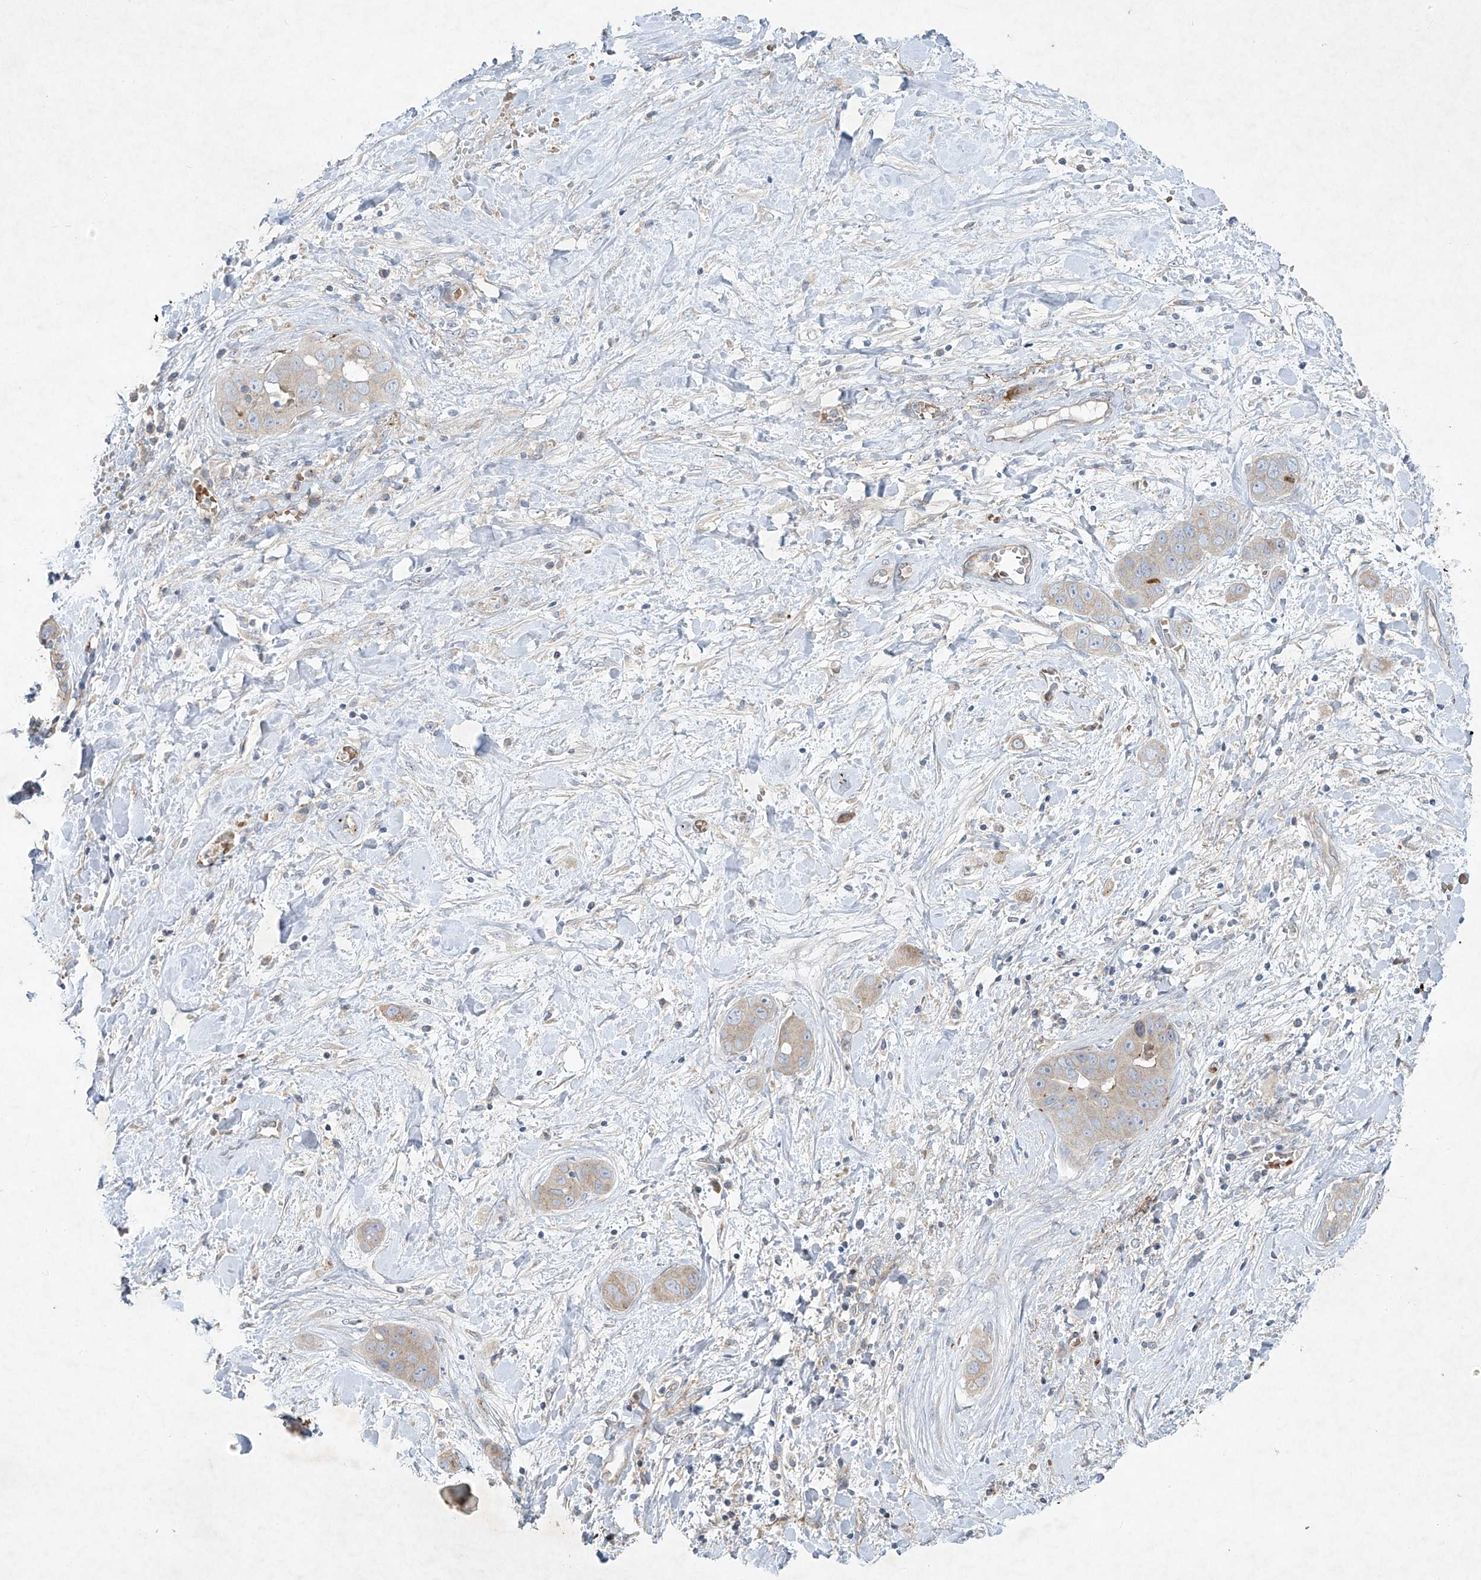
{"staining": {"intensity": "weak", "quantity": "25%-75%", "location": "cytoplasmic/membranous"}, "tissue": "liver cancer", "cell_type": "Tumor cells", "image_type": "cancer", "snomed": [{"axis": "morphology", "description": "Cholangiocarcinoma"}, {"axis": "topography", "description": "Liver"}], "caption": "Immunohistochemical staining of liver cancer (cholangiocarcinoma) displays weak cytoplasmic/membranous protein expression in approximately 25%-75% of tumor cells.", "gene": "TJAP1", "patient": {"sex": "female", "age": 52}}